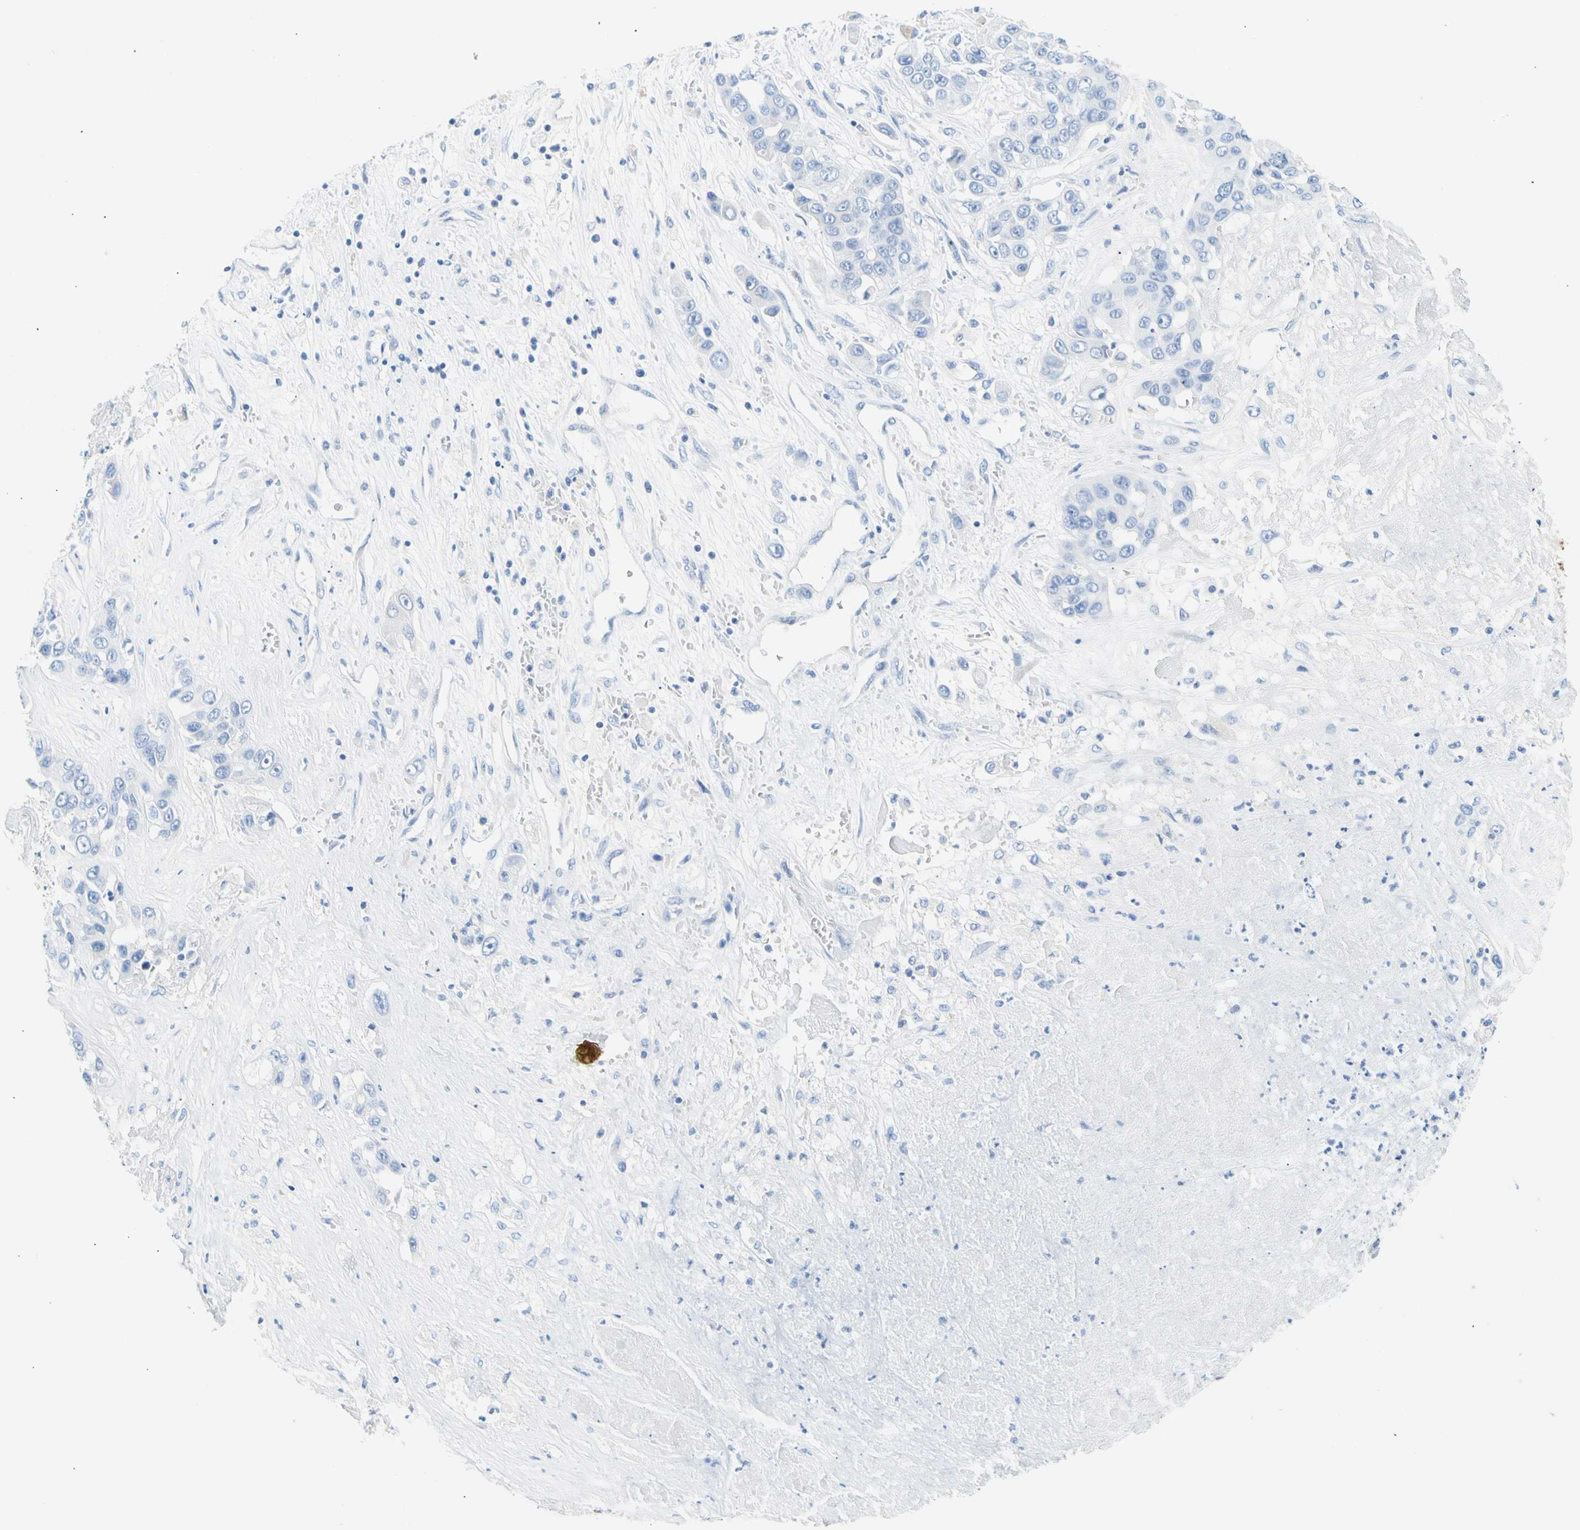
{"staining": {"intensity": "negative", "quantity": "none", "location": "none"}, "tissue": "liver cancer", "cell_type": "Tumor cells", "image_type": "cancer", "snomed": [{"axis": "morphology", "description": "Cholangiocarcinoma"}, {"axis": "topography", "description": "Liver"}], "caption": "This is an immunohistochemistry (IHC) photomicrograph of human liver cancer (cholangiocarcinoma). There is no expression in tumor cells.", "gene": "CEL", "patient": {"sex": "female", "age": 52}}